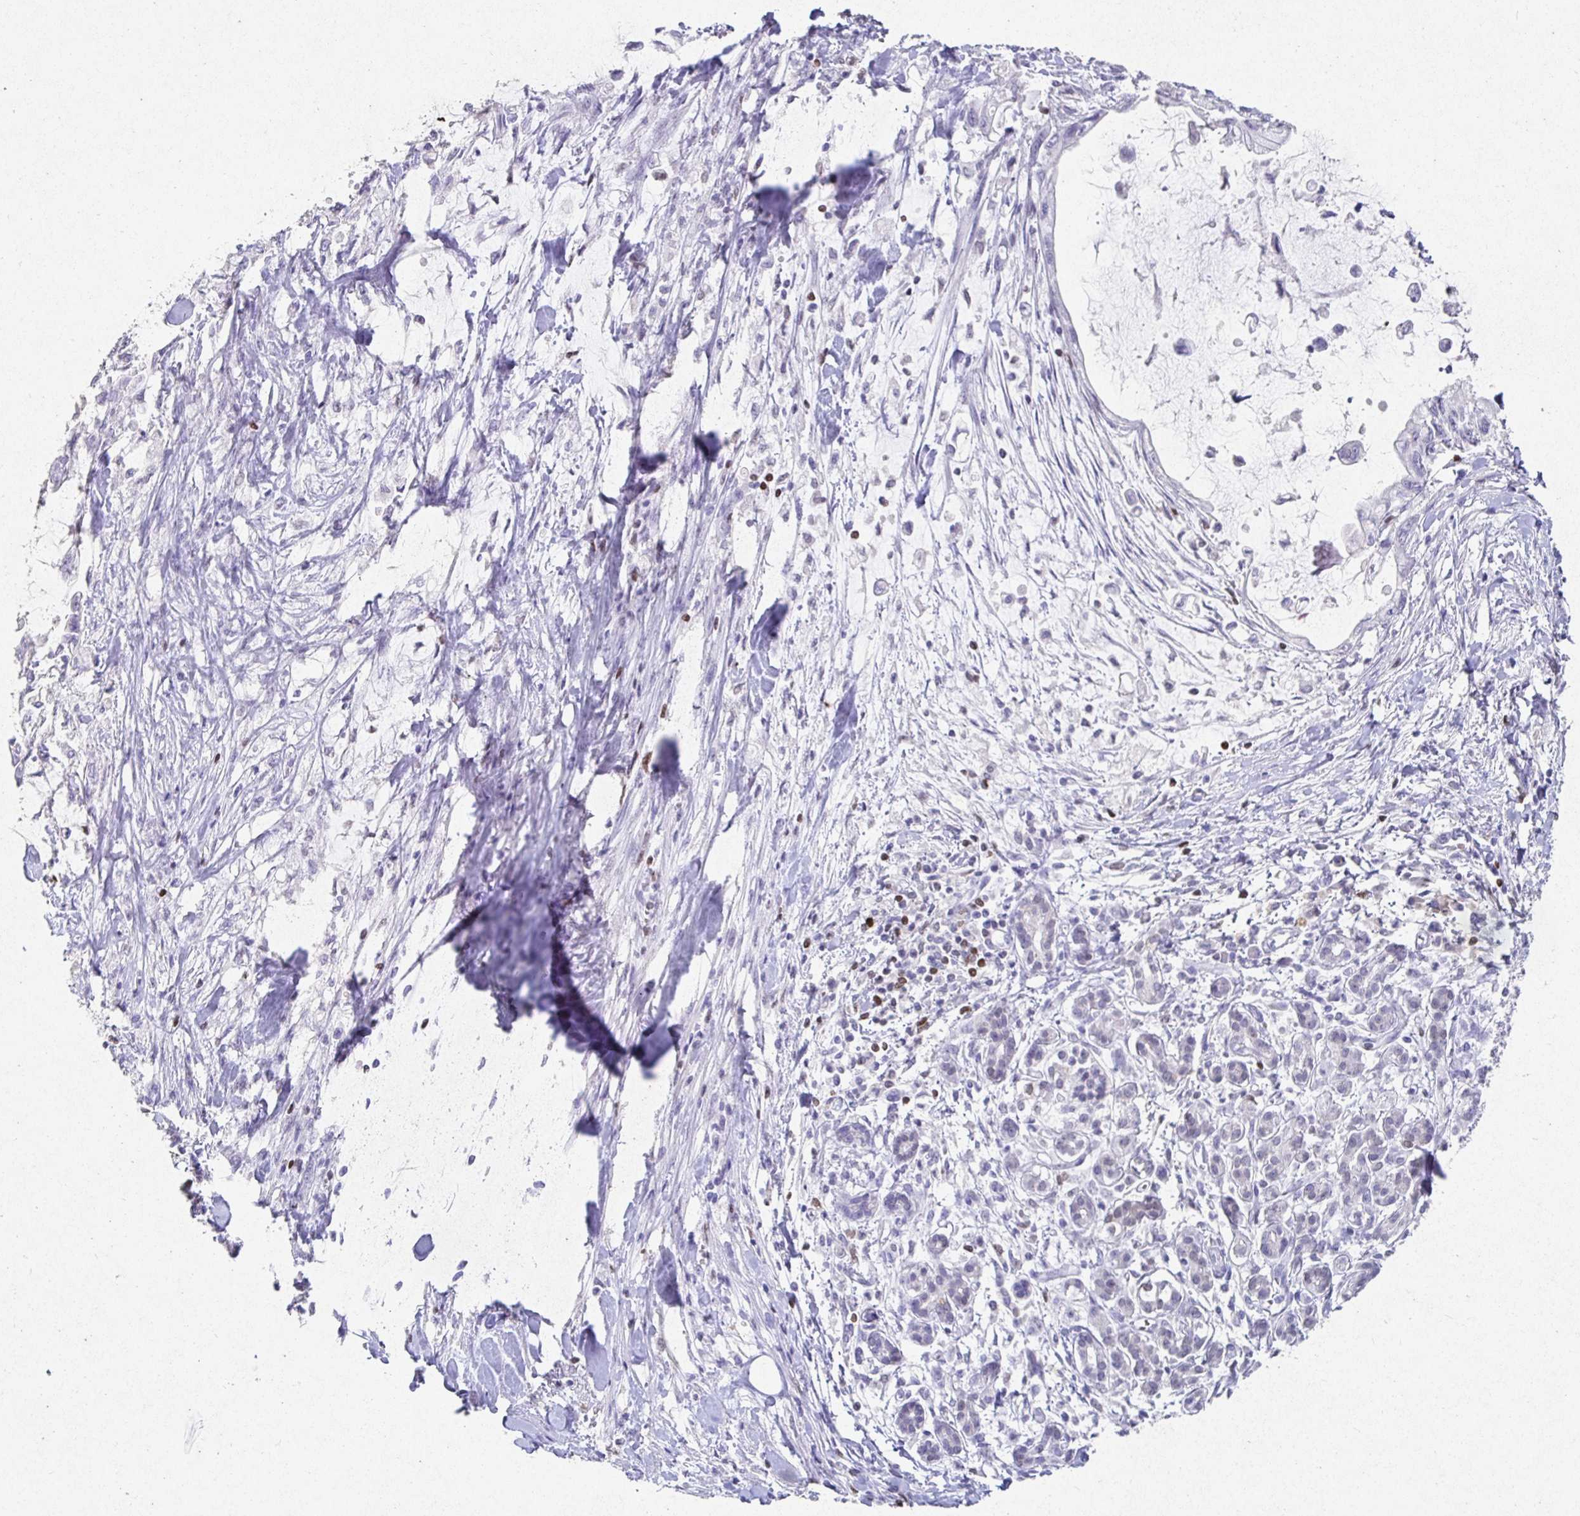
{"staining": {"intensity": "negative", "quantity": "none", "location": "none"}, "tissue": "pancreatic cancer", "cell_type": "Tumor cells", "image_type": "cancer", "snomed": [{"axis": "morphology", "description": "Adenocarcinoma, NOS"}, {"axis": "topography", "description": "Pancreas"}], "caption": "IHC image of human pancreatic cancer (adenocarcinoma) stained for a protein (brown), which exhibits no staining in tumor cells.", "gene": "SATB1", "patient": {"sex": "male", "age": 48}}